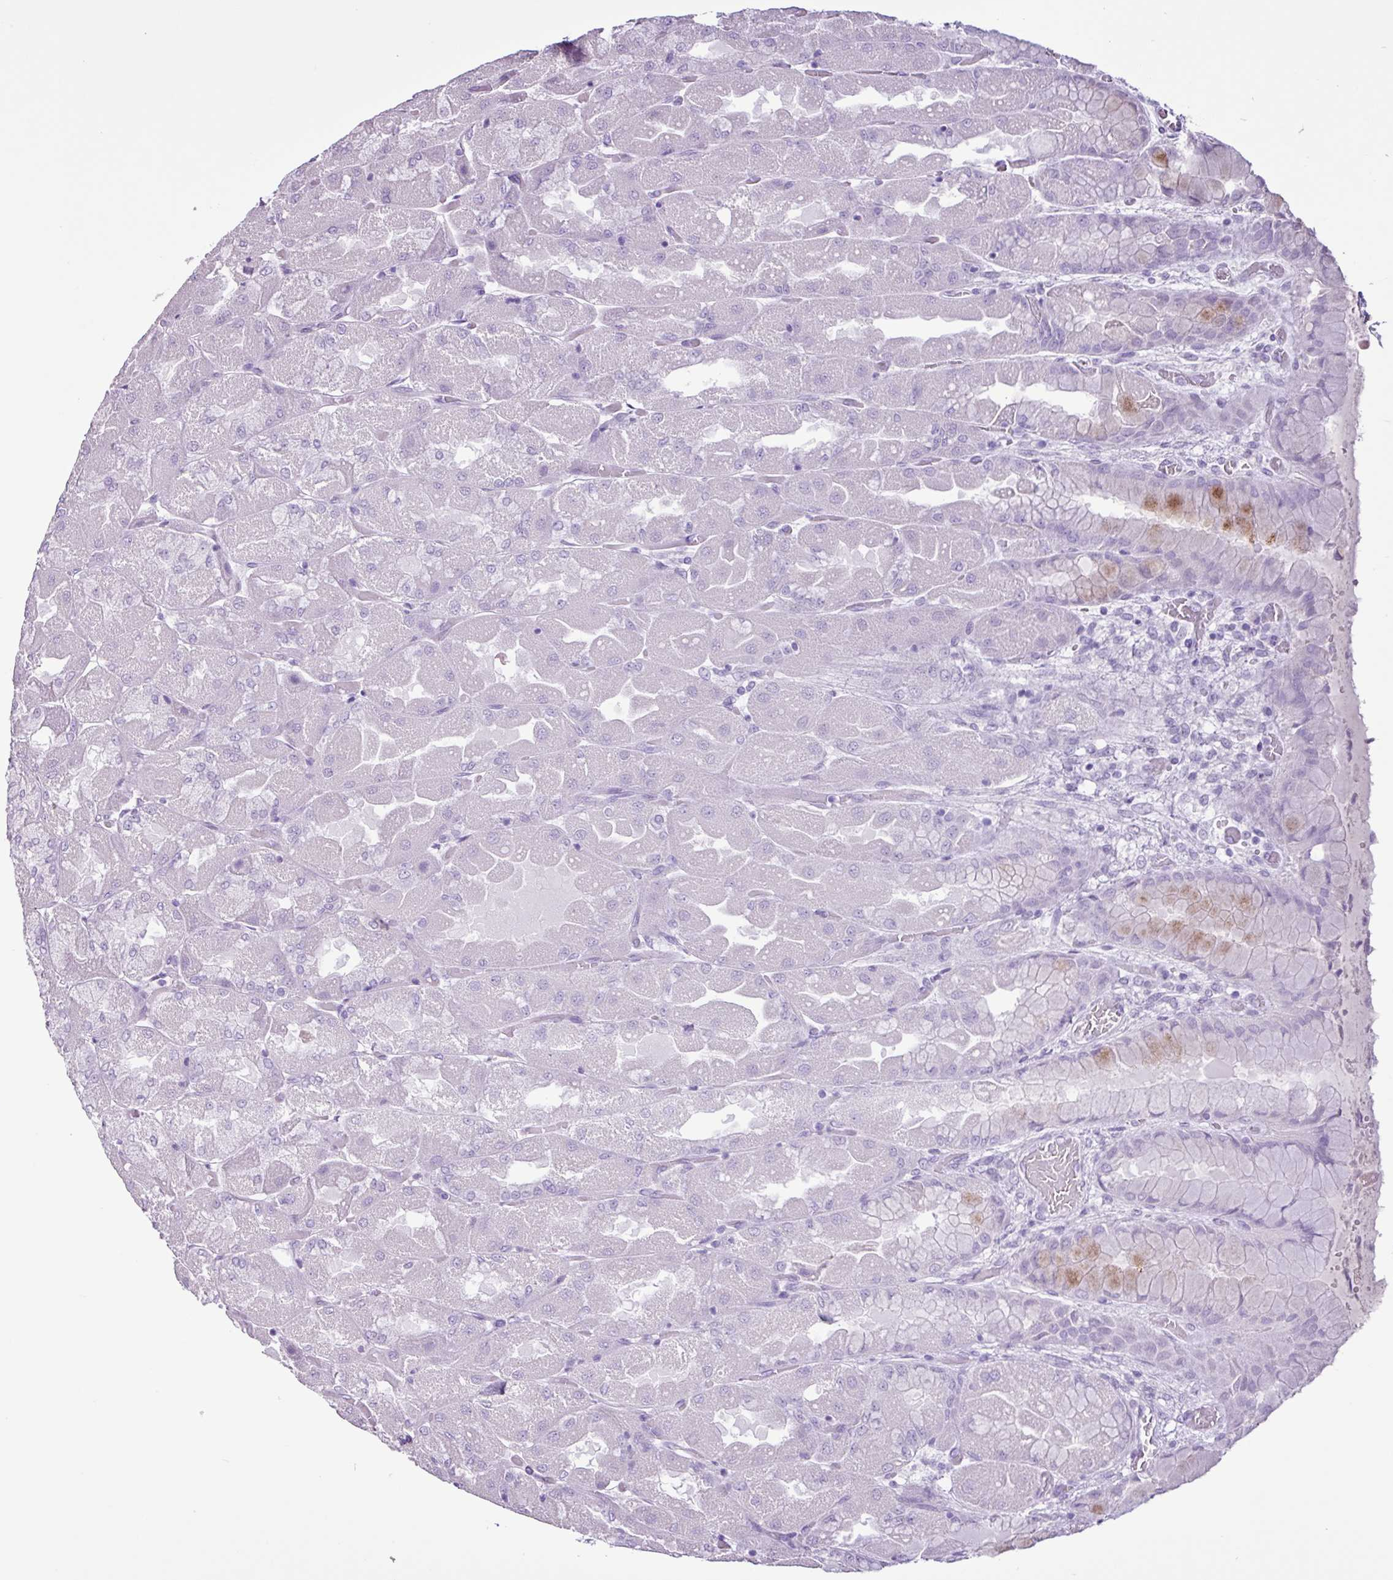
{"staining": {"intensity": "moderate", "quantity": "<25%", "location": "cytoplasmic/membranous"}, "tissue": "stomach", "cell_type": "Glandular cells", "image_type": "normal", "snomed": [{"axis": "morphology", "description": "Normal tissue, NOS"}, {"axis": "topography", "description": "Stomach"}], "caption": "DAB (3,3'-diaminobenzidine) immunohistochemical staining of normal stomach reveals moderate cytoplasmic/membranous protein positivity in about <25% of glandular cells.", "gene": "PGR", "patient": {"sex": "female", "age": 61}}